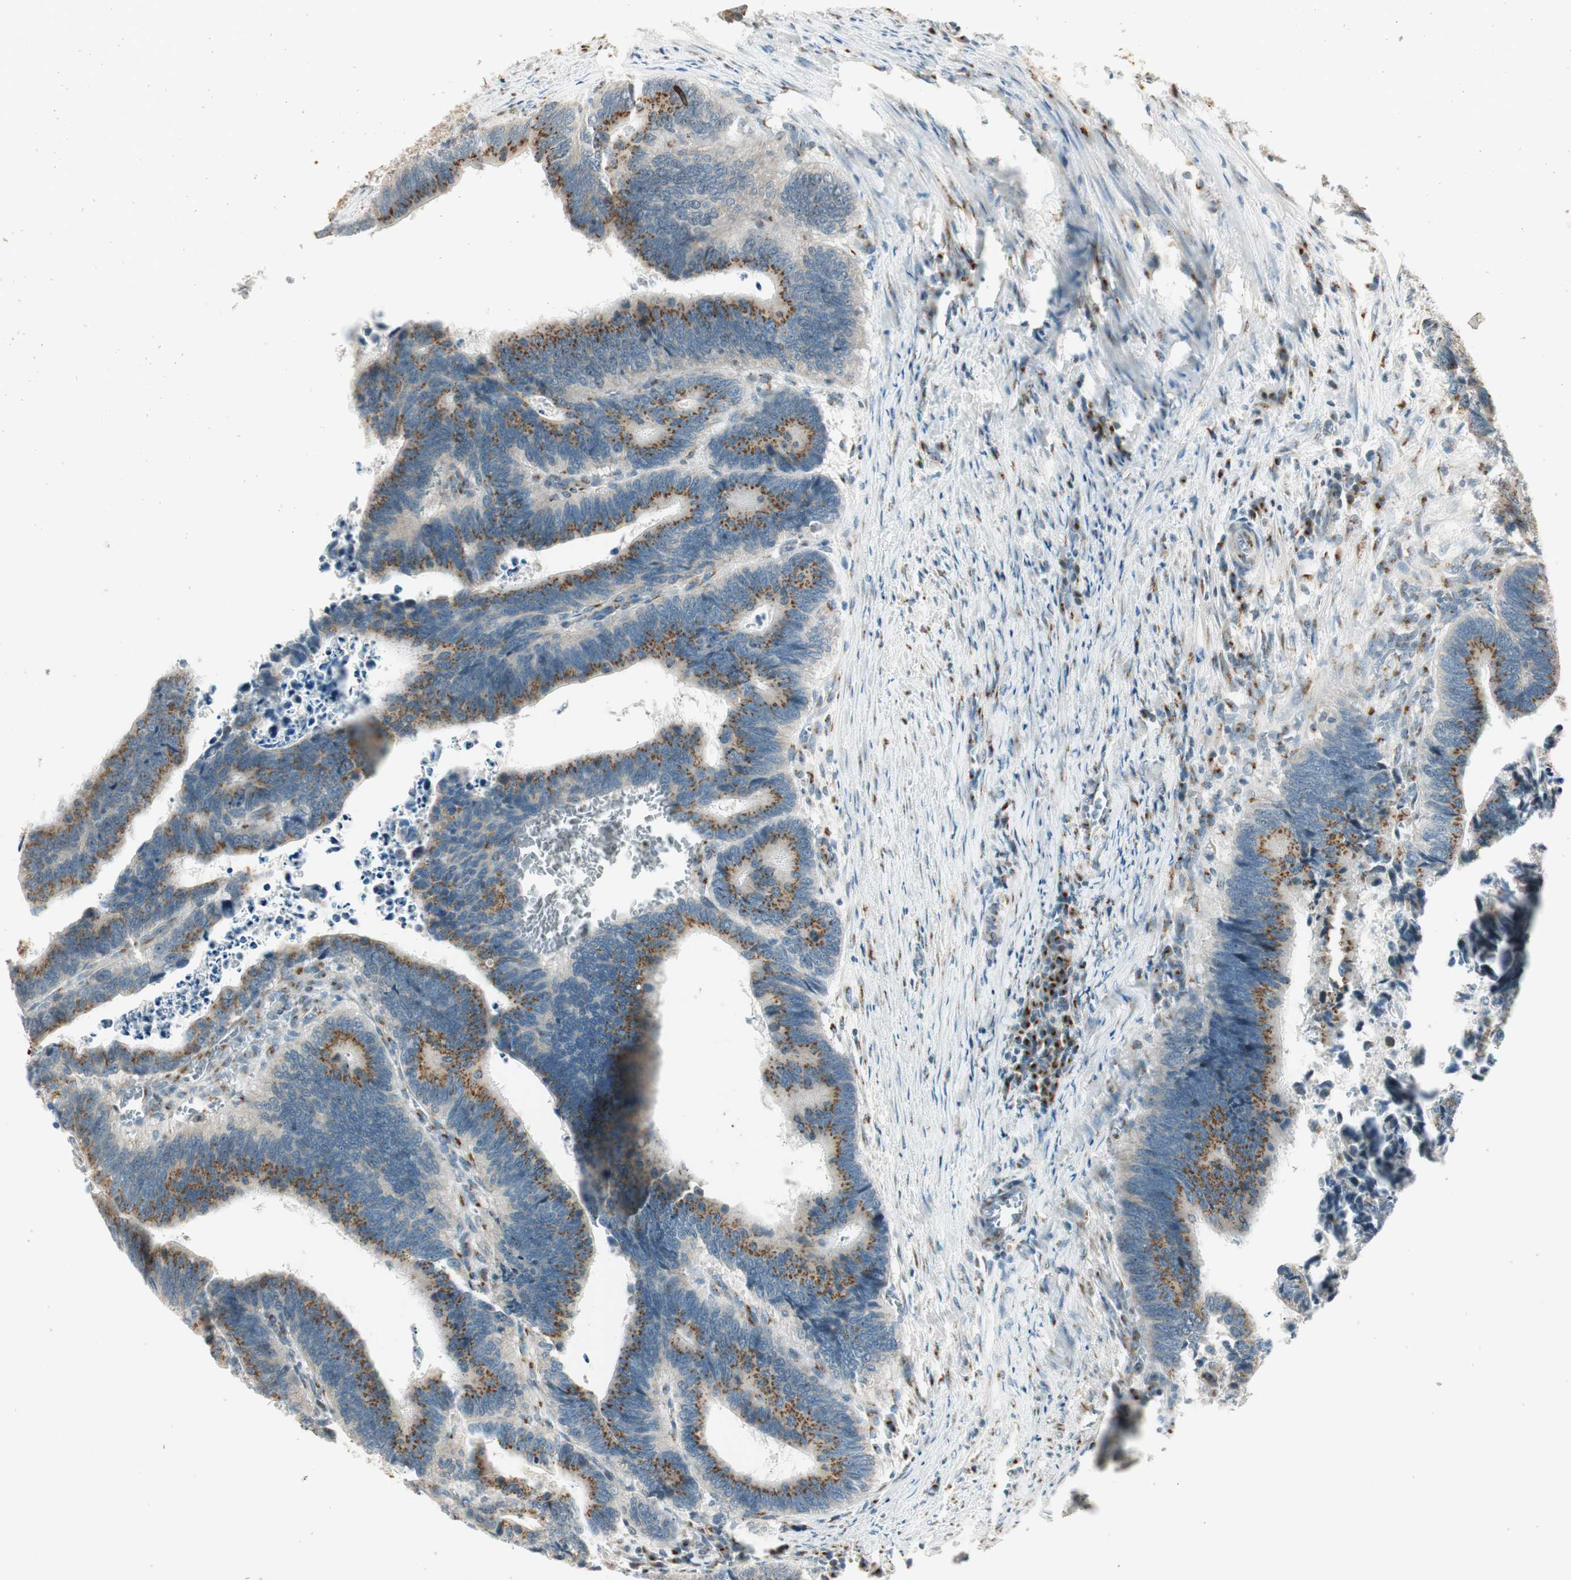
{"staining": {"intensity": "weak", "quantity": ">75%", "location": "cytoplasmic/membranous"}, "tissue": "colorectal cancer", "cell_type": "Tumor cells", "image_type": "cancer", "snomed": [{"axis": "morphology", "description": "Adenocarcinoma, NOS"}, {"axis": "topography", "description": "Colon"}], "caption": "Weak cytoplasmic/membranous protein staining is appreciated in about >75% of tumor cells in adenocarcinoma (colorectal). The staining was performed using DAB to visualize the protein expression in brown, while the nuclei were stained in blue with hematoxylin (Magnification: 20x).", "gene": "NEO1", "patient": {"sex": "male", "age": 72}}